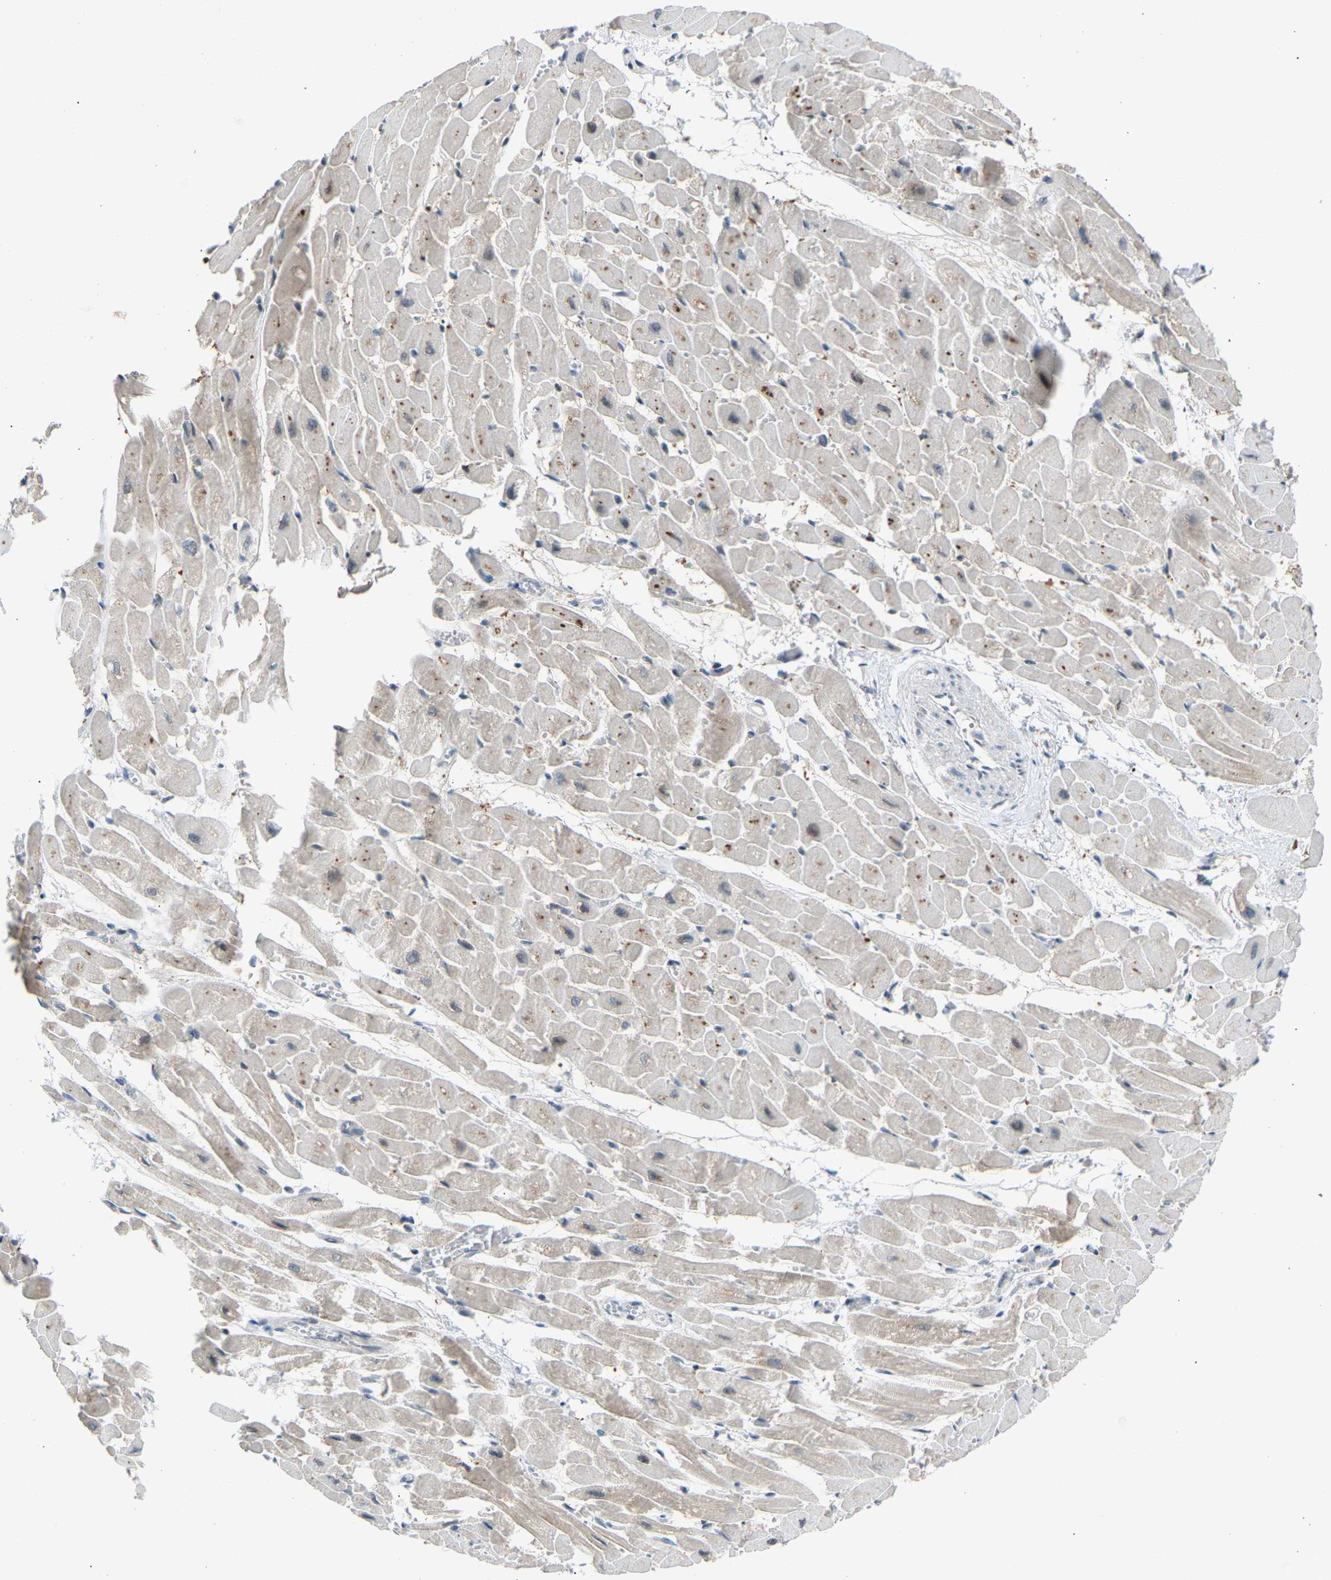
{"staining": {"intensity": "moderate", "quantity": ">75%", "location": "cytoplasmic/membranous"}, "tissue": "heart muscle", "cell_type": "Cardiomyocytes", "image_type": "normal", "snomed": [{"axis": "morphology", "description": "Normal tissue, NOS"}, {"axis": "topography", "description": "Heart"}], "caption": "Heart muscle stained with IHC exhibits moderate cytoplasmic/membranous positivity in about >75% of cardiomyocytes.", "gene": "SLIRP", "patient": {"sex": "male", "age": 45}}